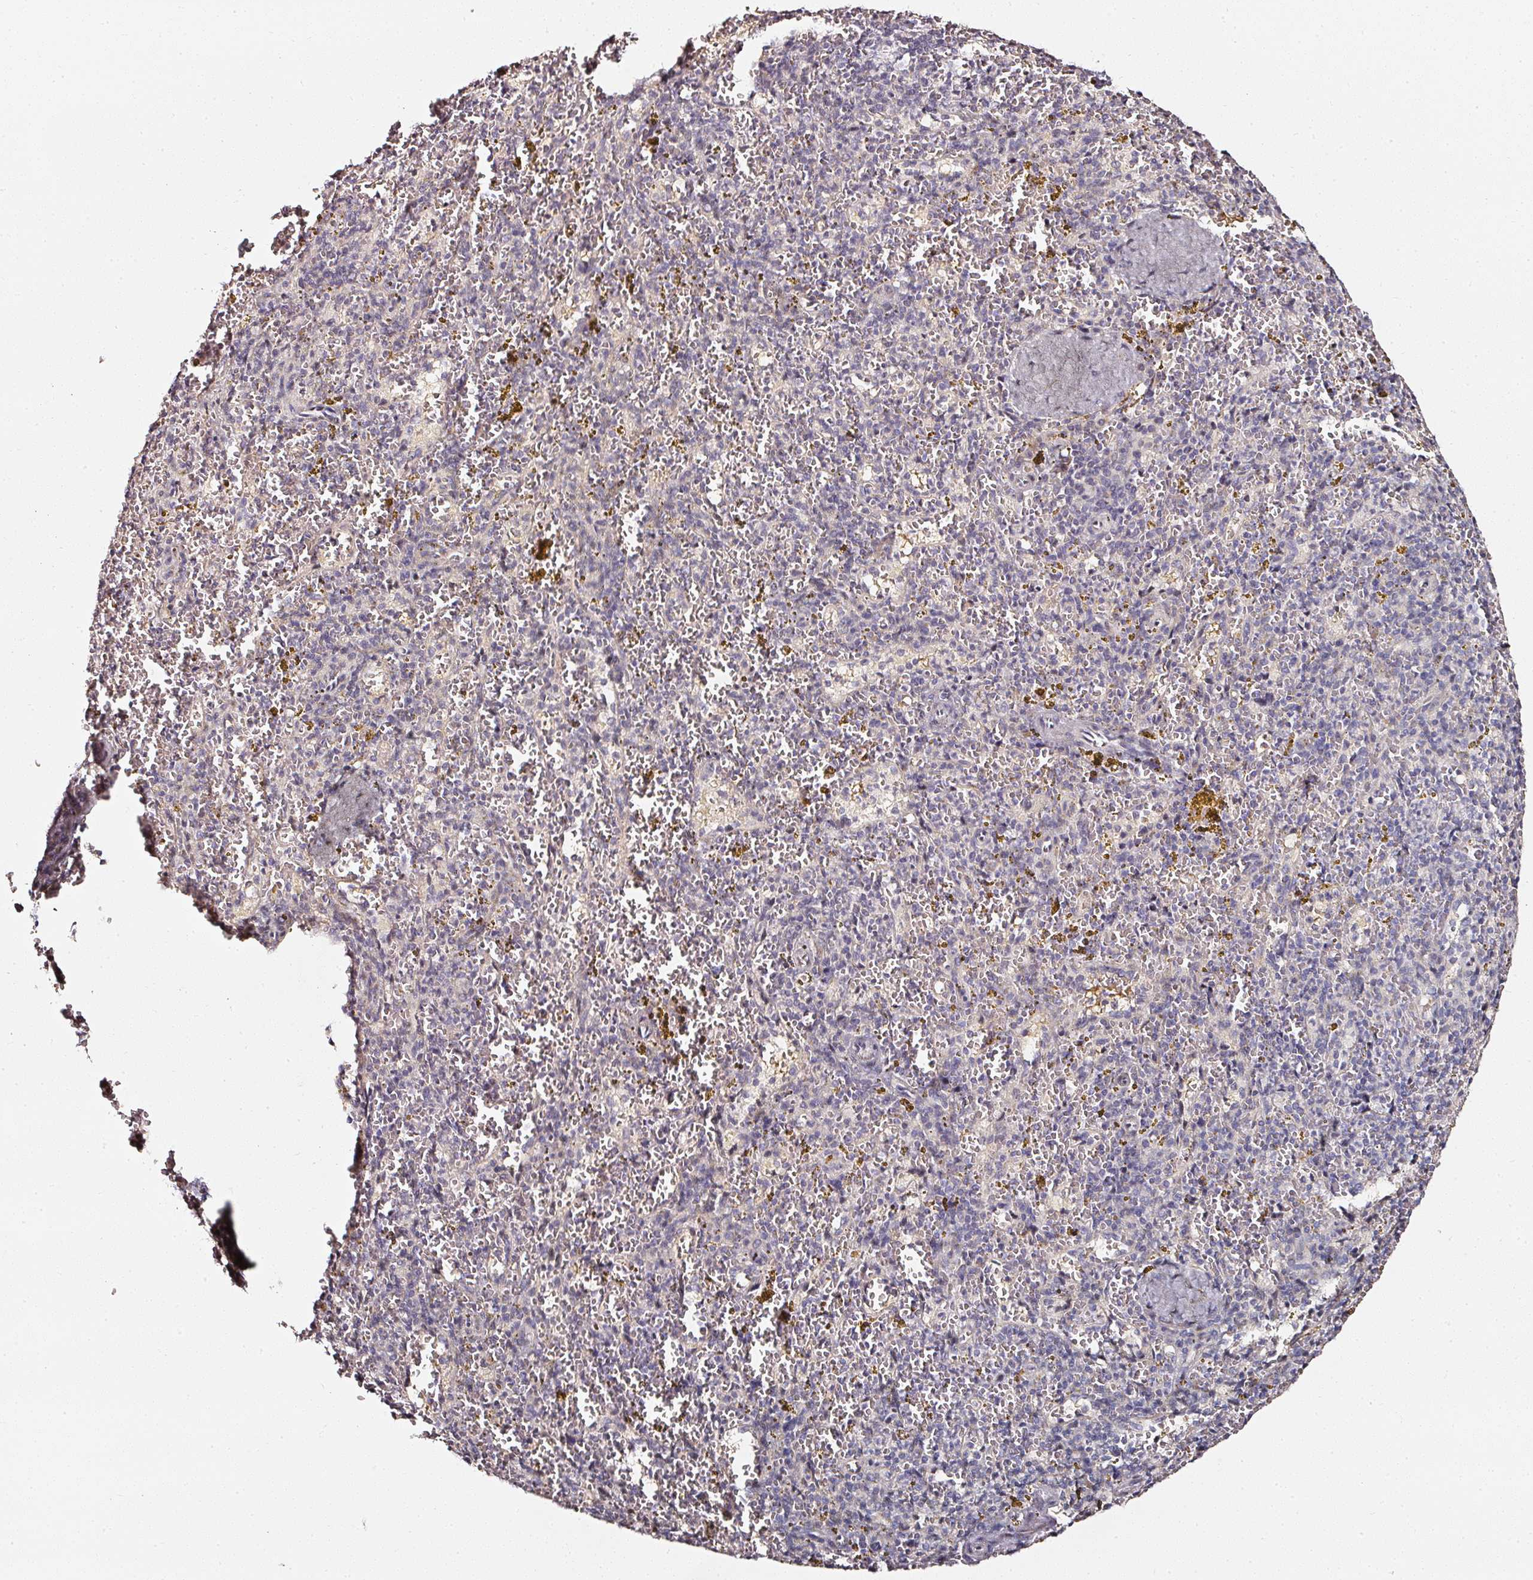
{"staining": {"intensity": "negative", "quantity": "none", "location": "none"}, "tissue": "spleen", "cell_type": "Cells in red pulp", "image_type": "normal", "snomed": [{"axis": "morphology", "description": "Normal tissue, NOS"}, {"axis": "topography", "description": "Spleen"}], "caption": "Histopathology image shows no significant protein staining in cells in red pulp of unremarkable spleen.", "gene": "NTRK1", "patient": {"sex": "male", "age": 57}}